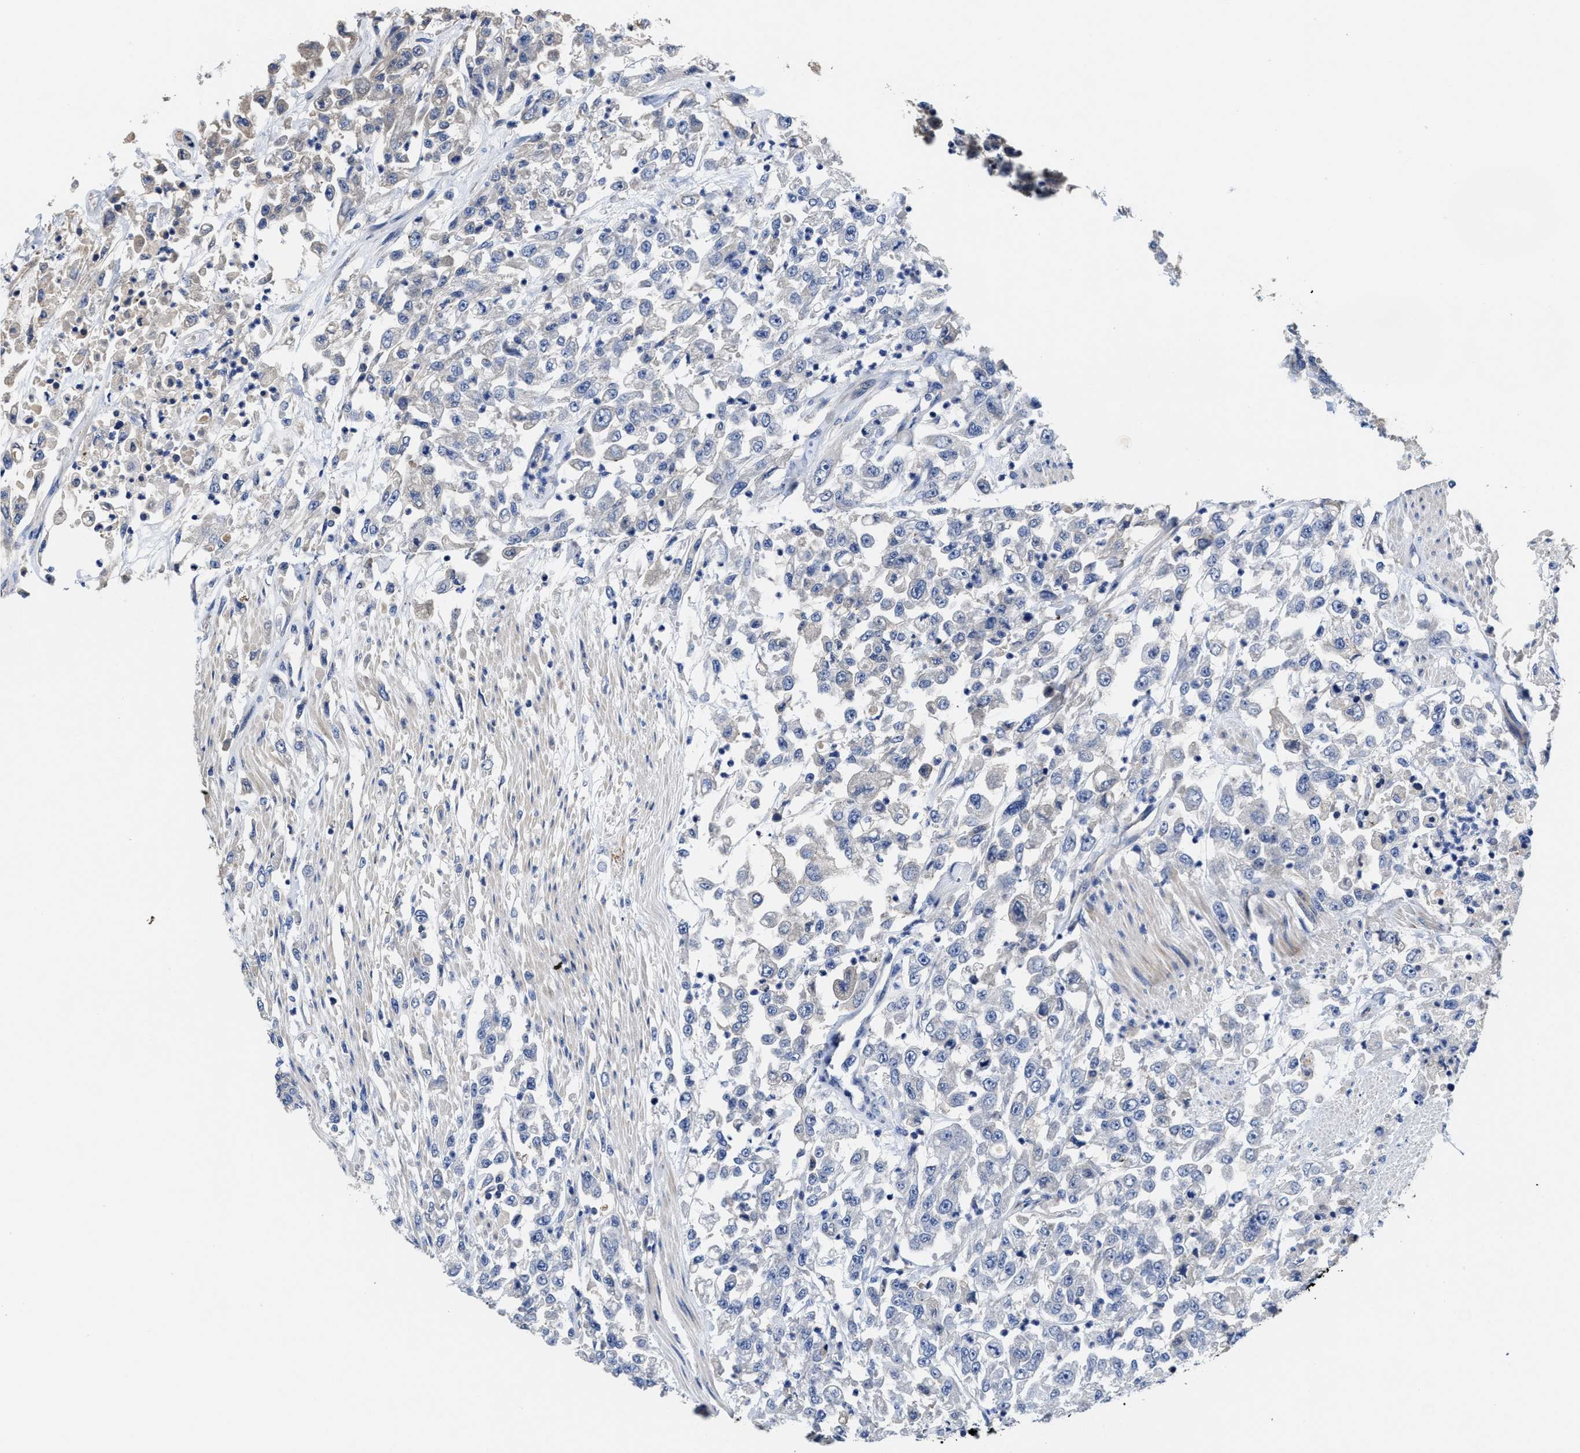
{"staining": {"intensity": "negative", "quantity": "none", "location": "none"}, "tissue": "urothelial cancer", "cell_type": "Tumor cells", "image_type": "cancer", "snomed": [{"axis": "morphology", "description": "Urothelial carcinoma, High grade"}, {"axis": "topography", "description": "Urinary bladder"}], "caption": "The photomicrograph reveals no staining of tumor cells in high-grade urothelial carcinoma.", "gene": "TRAF6", "patient": {"sex": "male", "age": 46}}